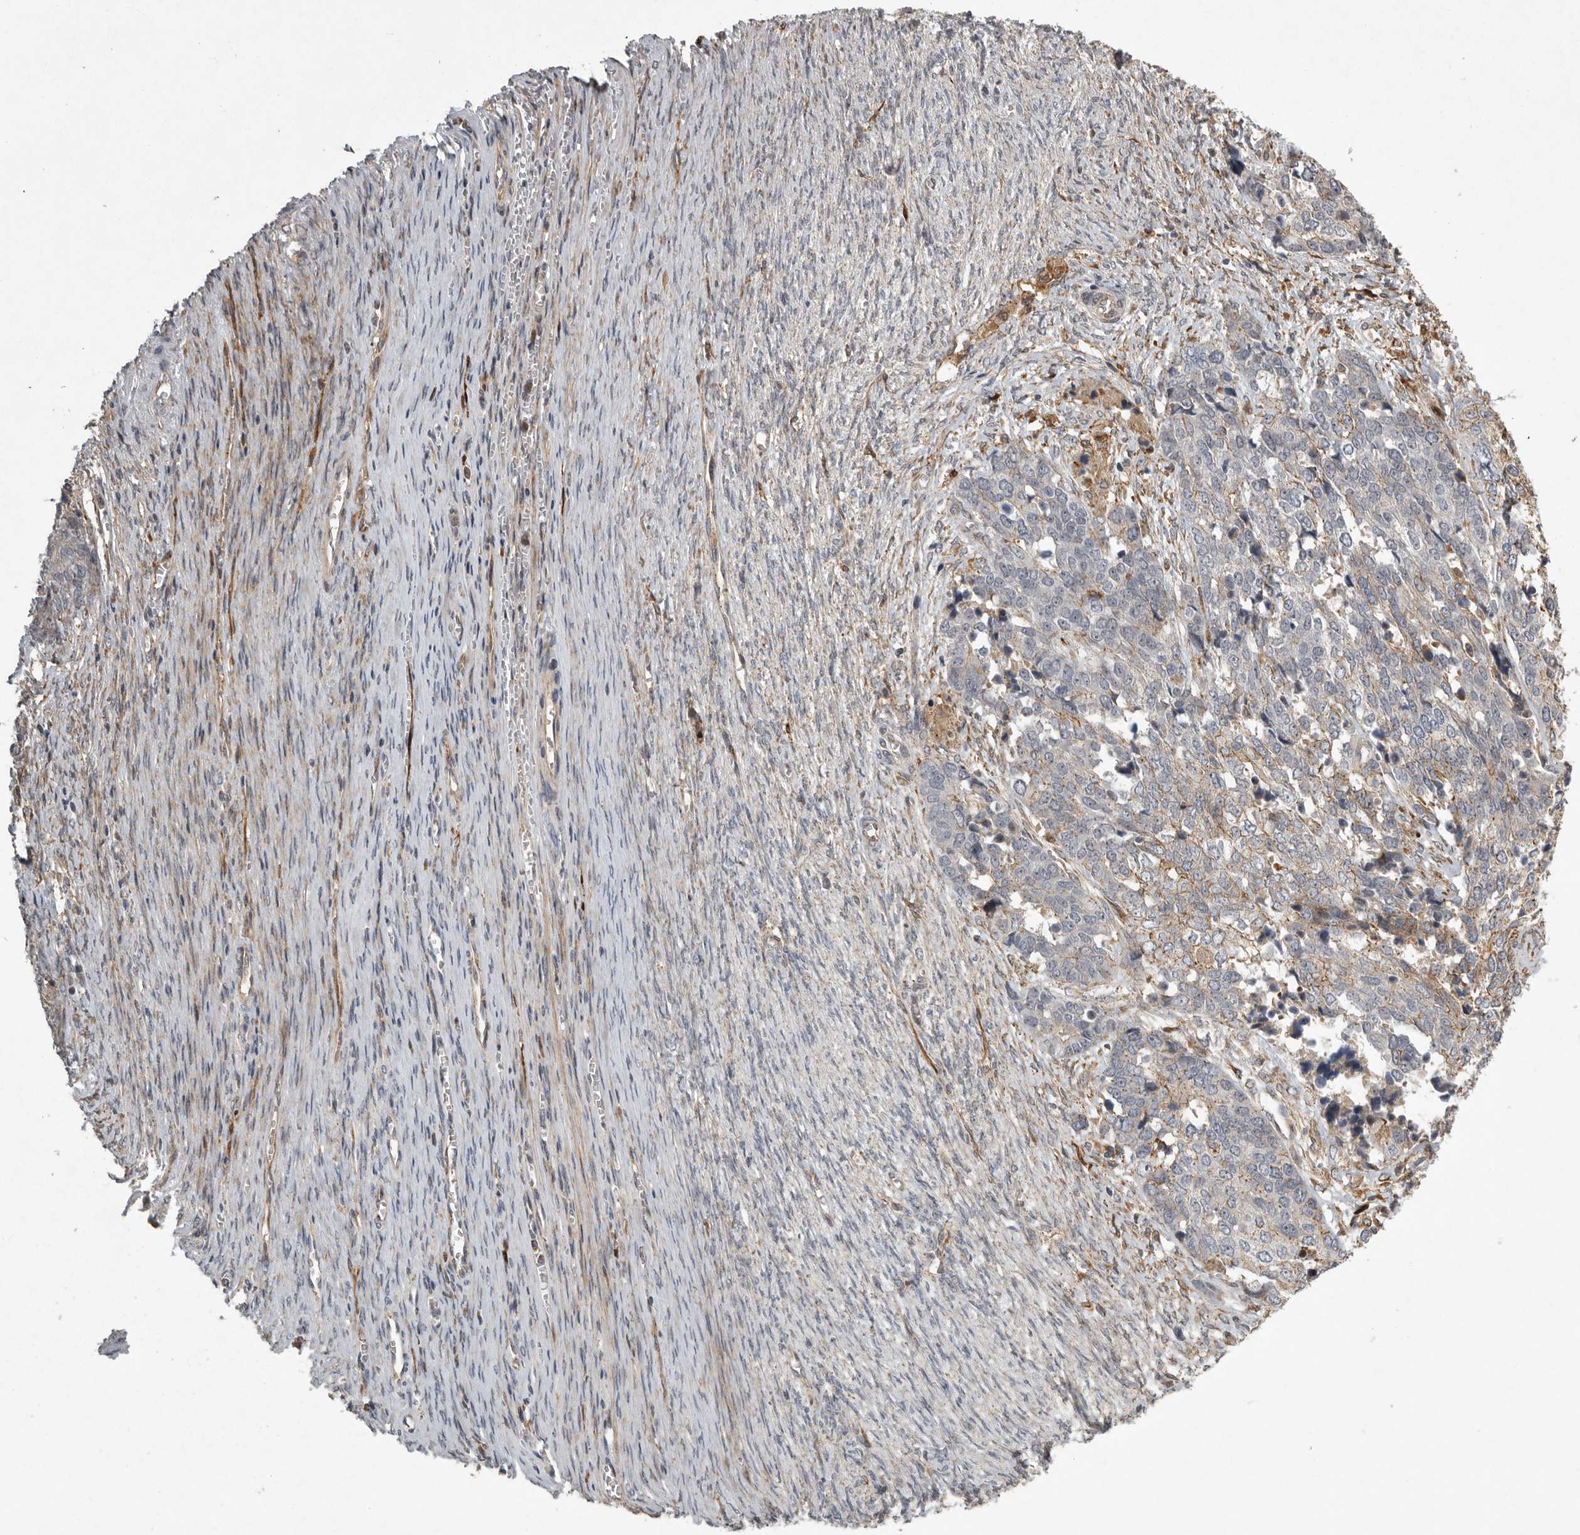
{"staining": {"intensity": "weak", "quantity": "25%-75%", "location": "cytoplasmic/membranous"}, "tissue": "ovarian cancer", "cell_type": "Tumor cells", "image_type": "cancer", "snomed": [{"axis": "morphology", "description": "Cystadenocarcinoma, serous, NOS"}, {"axis": "topography", "description": "Ovary"}], "caption": "Tumor cells reveal low levels of weak cytoplasmic/membranous expression in approximately 25%-75% of cells in ovarian cancer.", "gene": "MPDZ", "patient": {"sex": "female", "age": 44}}